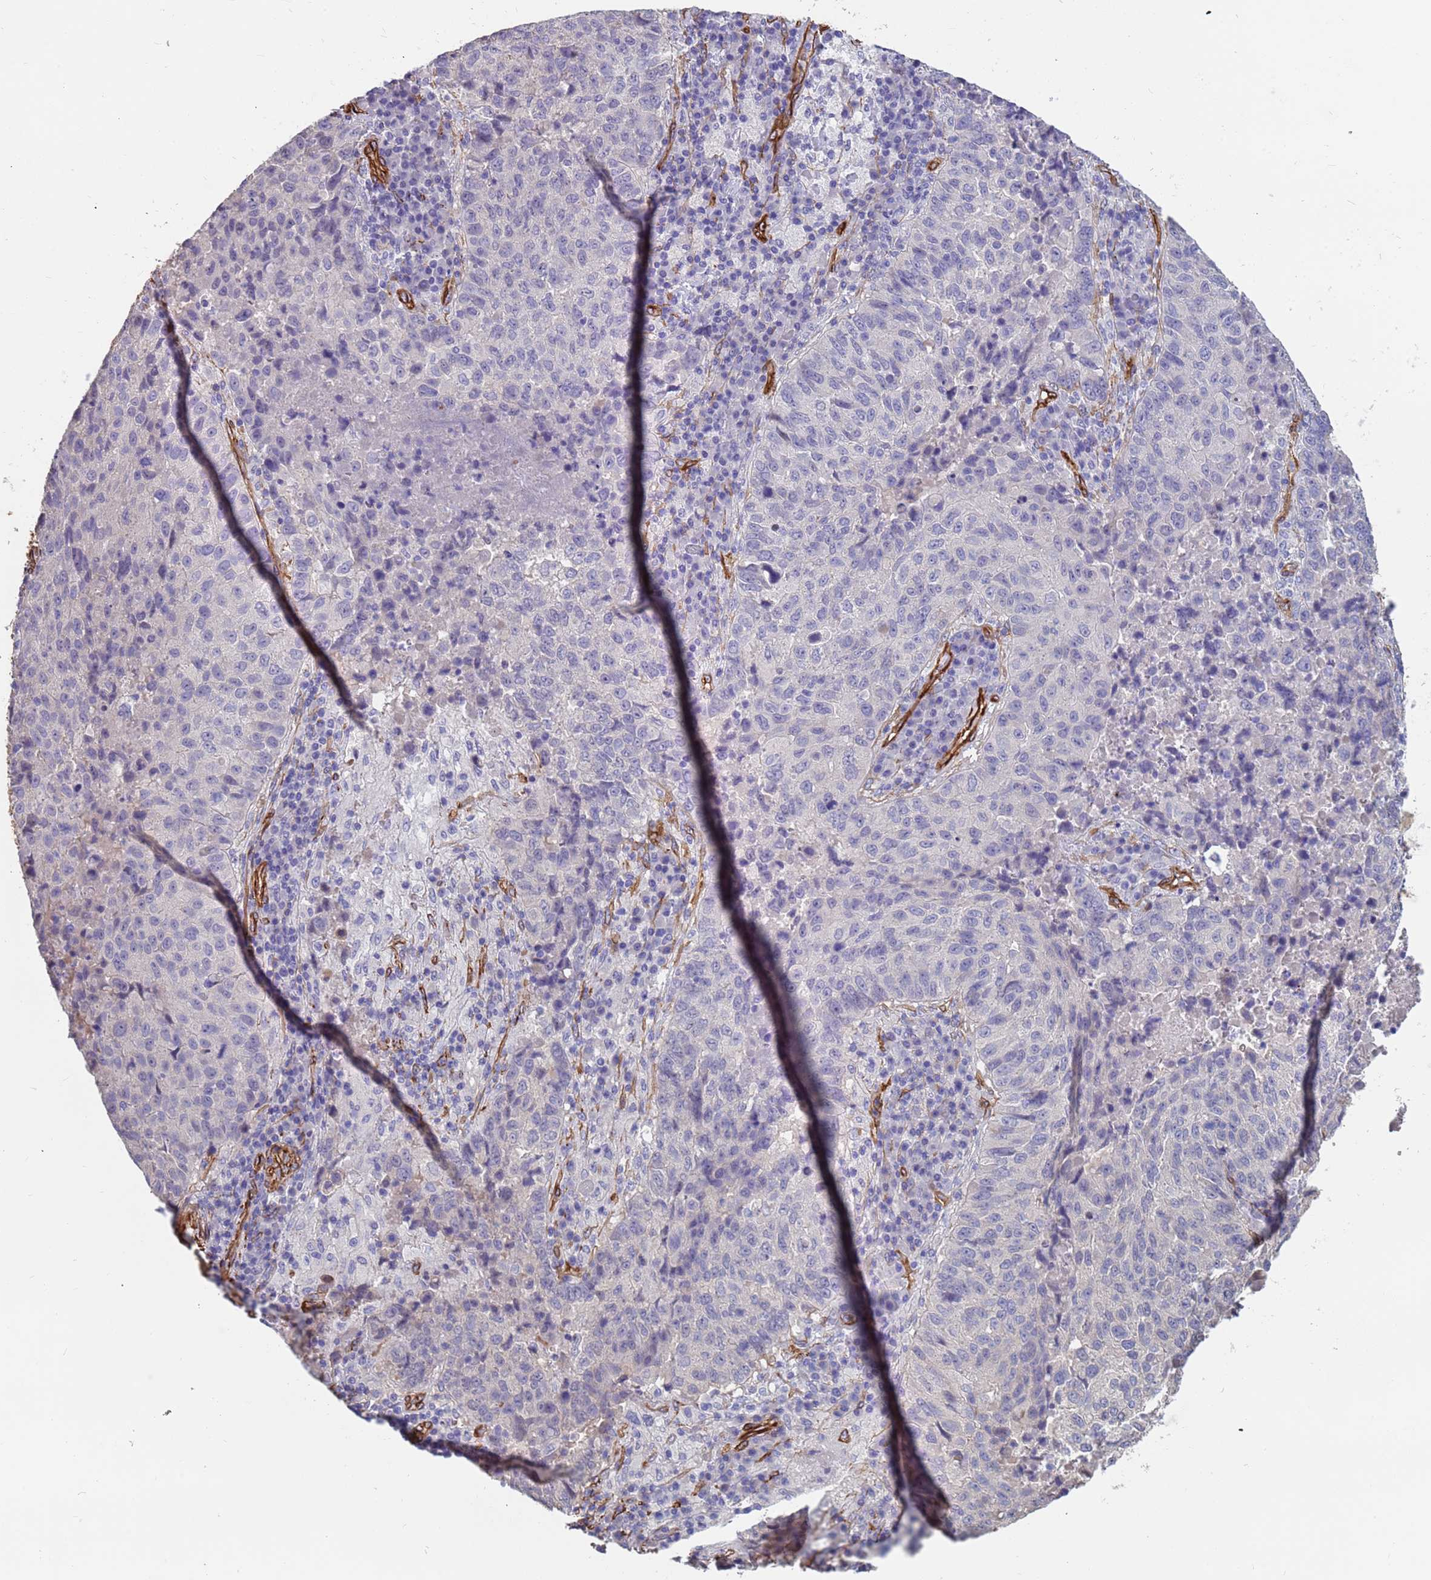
{"staining": {"intensity": "negative", "quantity": "none", "location": "none"}, "tissue": "lung cancer", "cell_type": "Tumor cells", "image_type": "cancer", "snomed": [{"axis": "morphology", "description": "Squamous cell carcinoma, NOS"}, {"axis": "topography", "description": "Lung"}], "caption": "This is a micrograph of immunohistochemistry staining of lung cancer, which shows no staining in tumor cells.", "gene": "EHD2", "patient": {"sex": "male", "age": 73}}